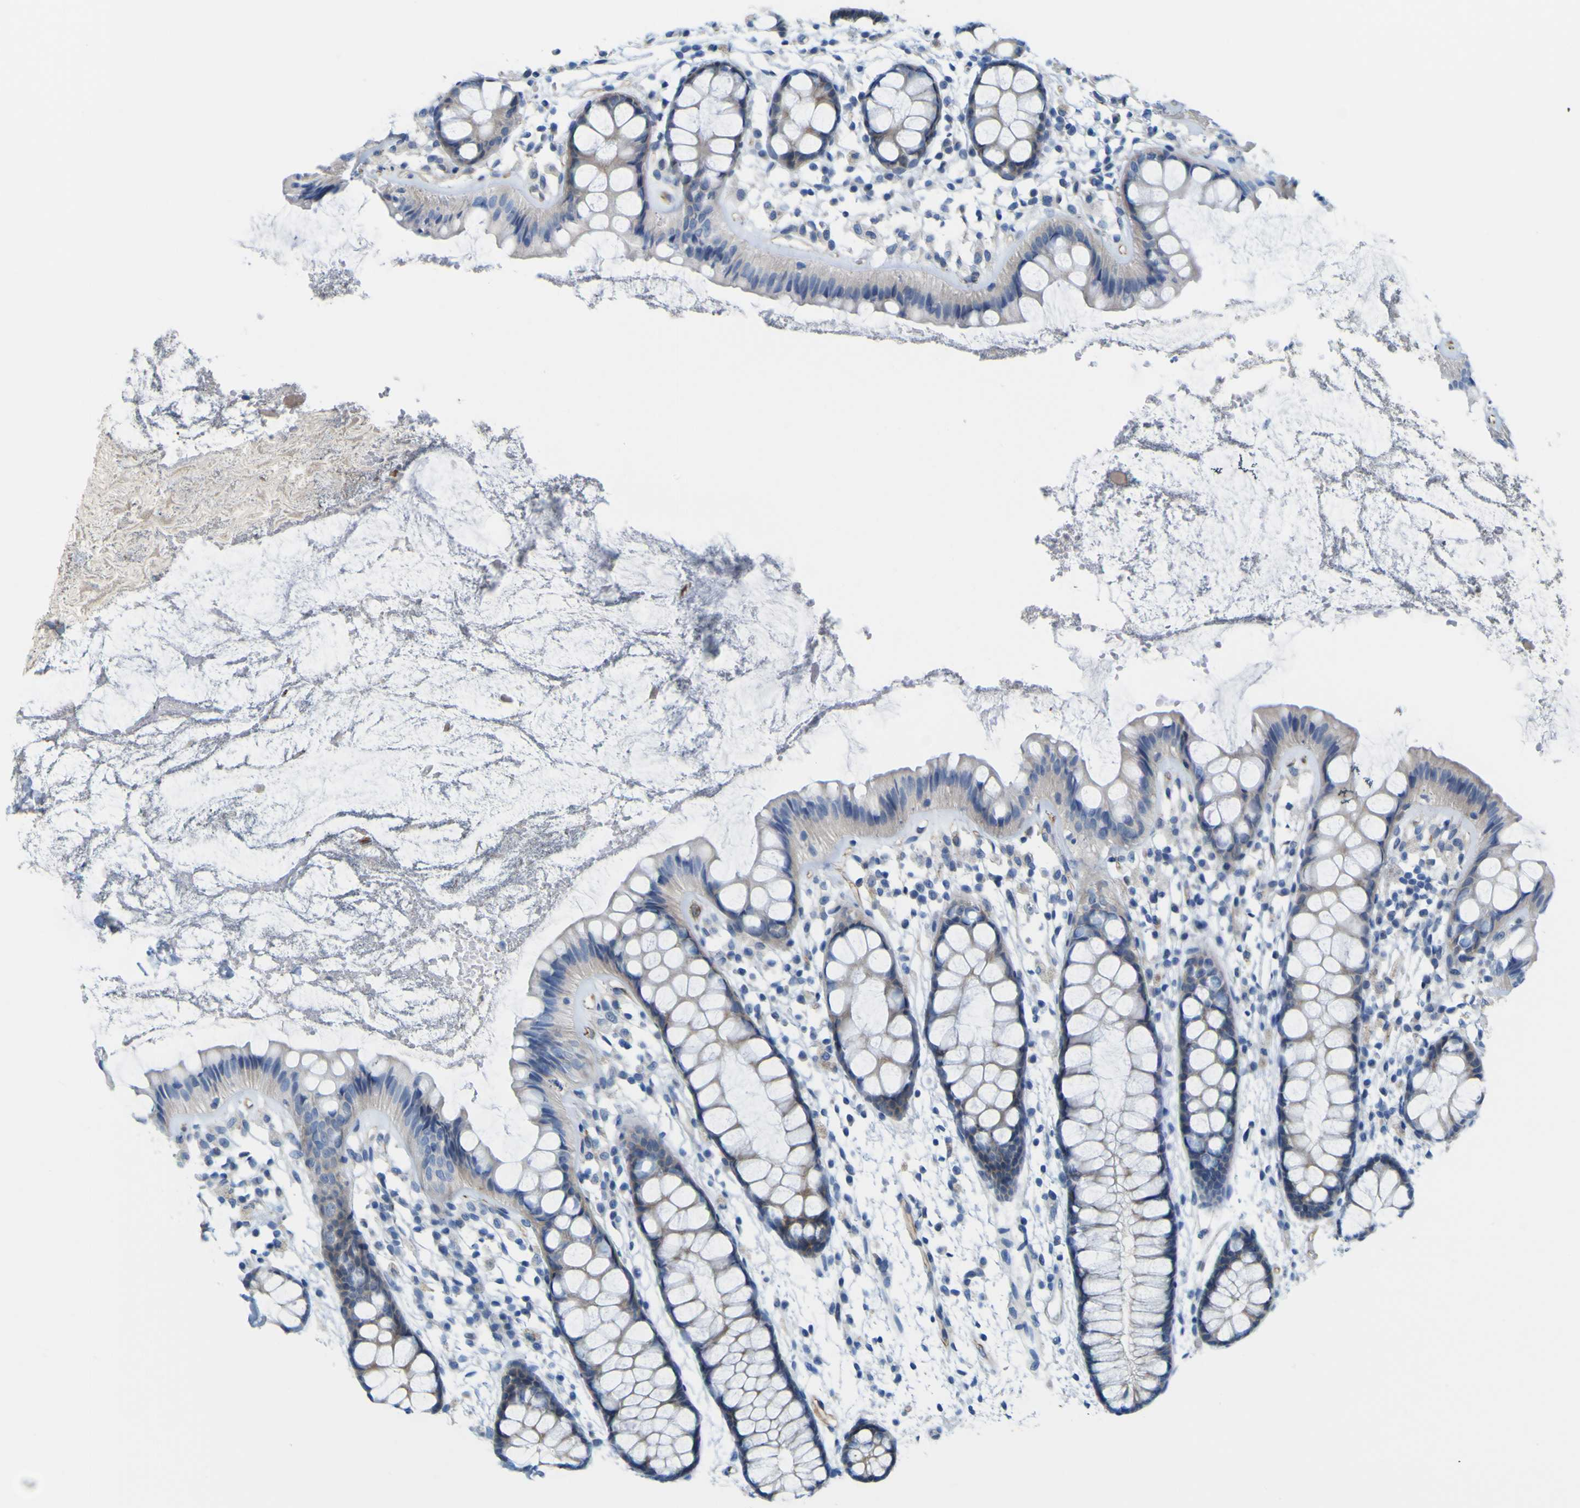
{"staining": {"intensity": "moderate", "quantity": "25%-75%", "location": "cytoplasmic/membranous"}, "tissue": "rectum", "cell_type": "Glandular cells", "image_type": "normal", "snomed": [{"axis": "morphology", "description": "Normal tissue, NOS"}, {"axis": "topography", "description": "Rectum"}], "caption": "This photomicrograph displays immunohistochemistry staining of normal rectum, with medium moderate cytoplasmic/membranous expression in approximately 25%-75% of glandular cells.", "gene": "JPH1", "patient": {"sex": "female", "age": 66}}